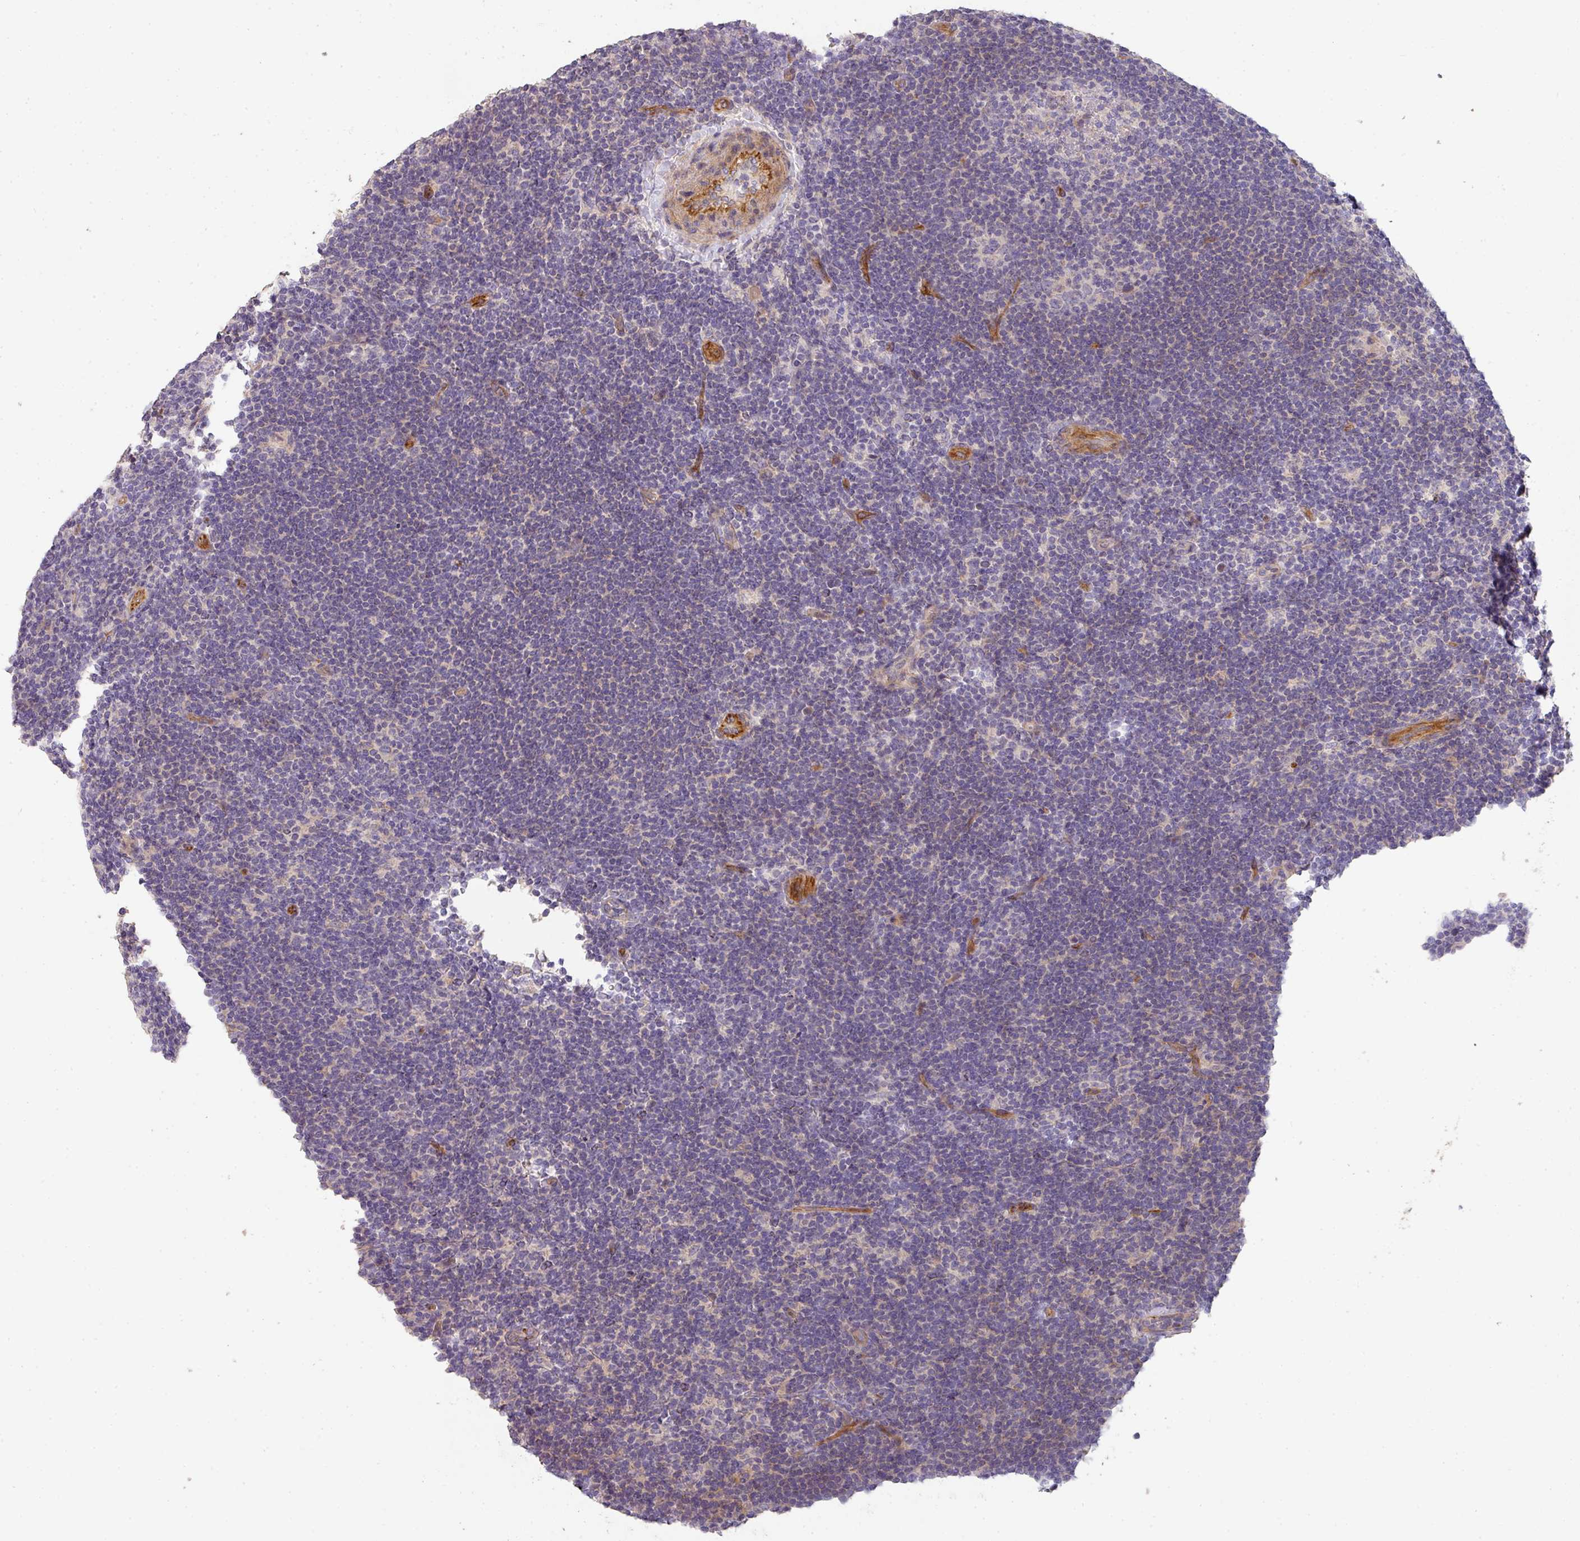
{"staining": {"intensity": "negative", "quantity": "none", "location": "none"}, "tissue": "lymphoma", "cell_type": "Tumor cells", "image_type": "cancer", "snomed": [{"axis": "morphology", "description": "Hodgkin's disease, NOS"}, {"axis": "topography", "description": "Lymph node"}], "caption": "High magnification brightfield microscopy of lymphoma stained with DAB (3,3'-diaminobenzidine) (brown) and counterstained with hematoxylin (blue): tumor cells show no significant positivity.", "gene": "PCDH1", "patient": {"sex": "female", "age": 57}}